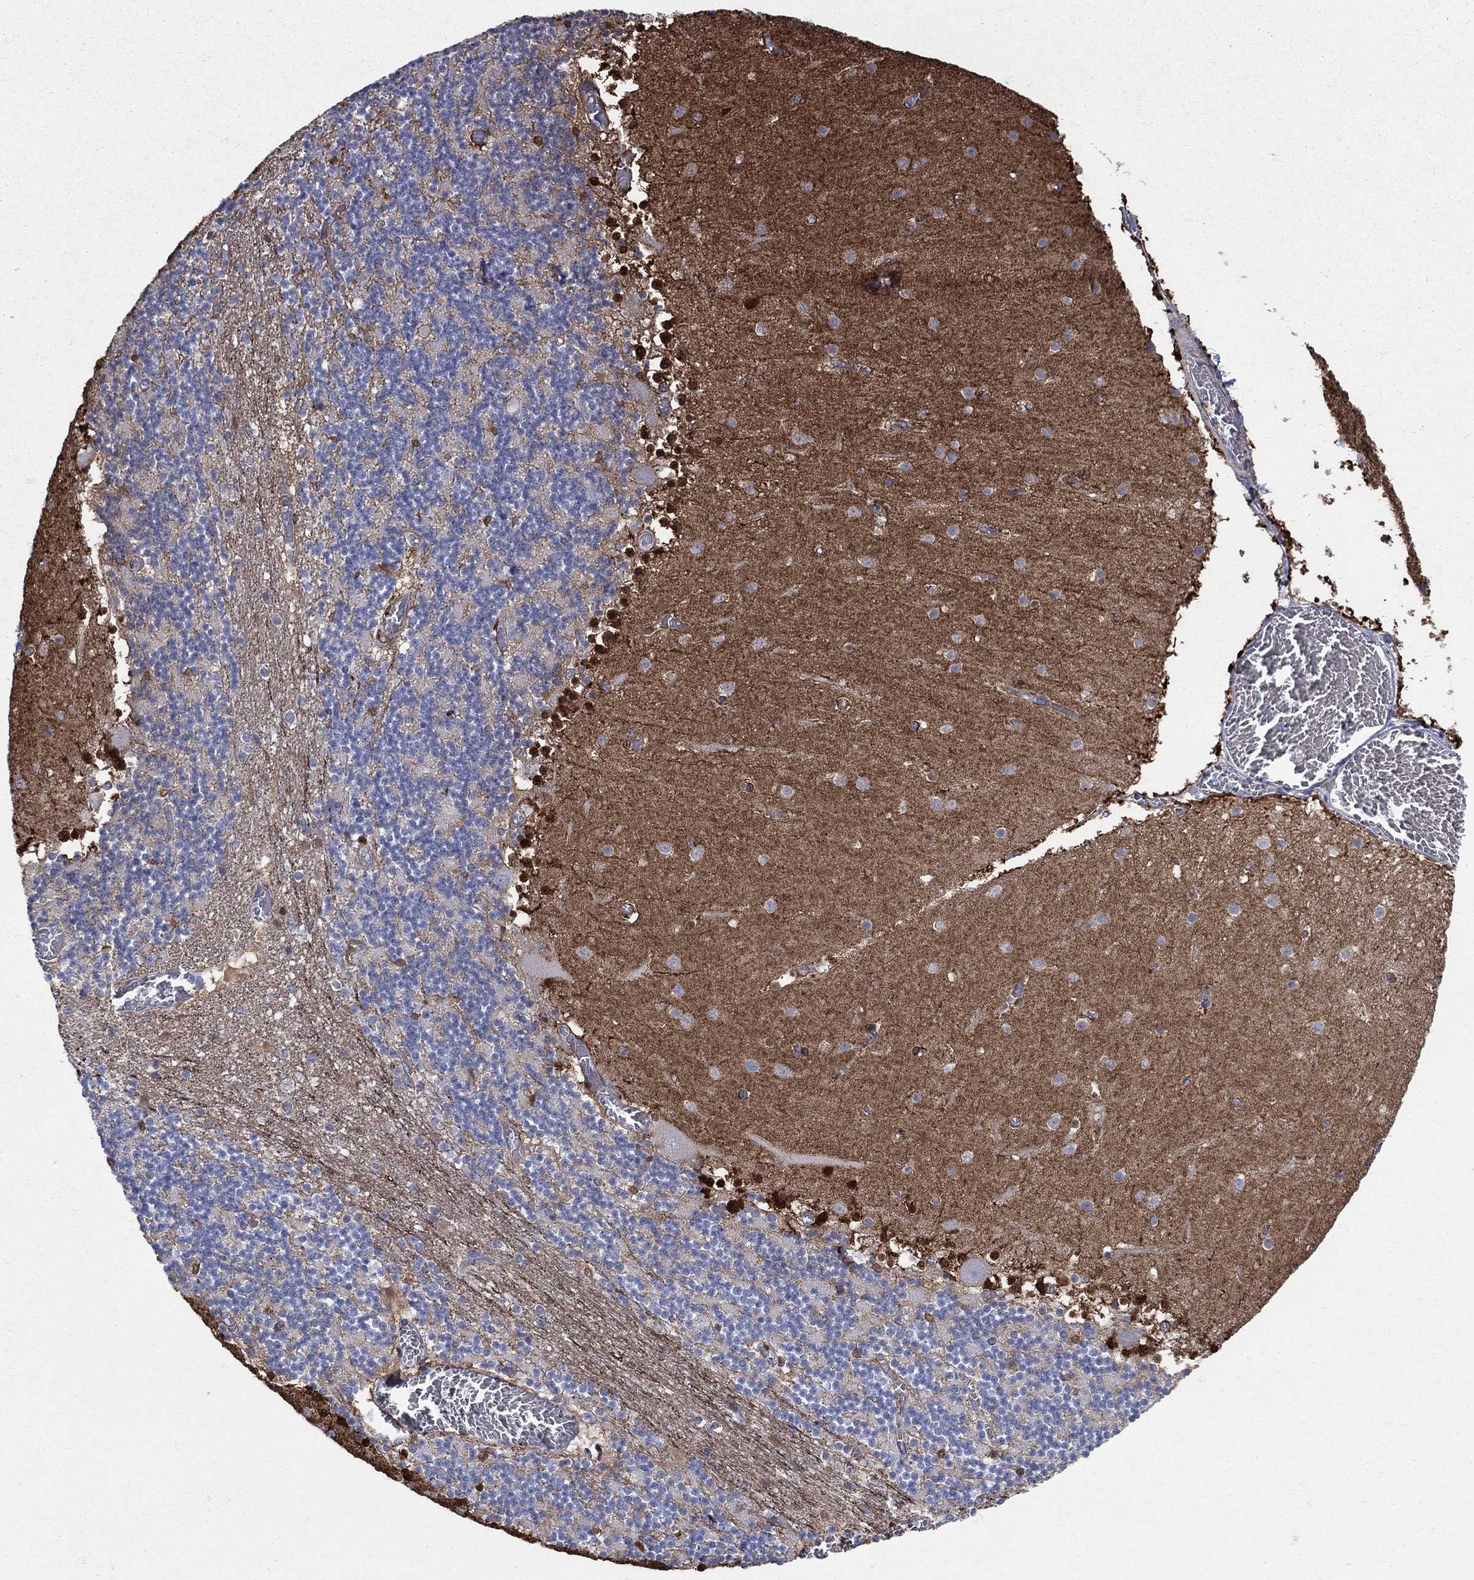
{"staining": {"intensity": "negative", "quantity": "none", "location": "none"}, "tissue": "cerebellum", "cell_type": "Cells in granular layer", "image_type": "normal", "snomed": [{"axis": "morphology", "description": "Normal tissue, NOS"}, {"axis": "topography", "description": "Cerebellum"}], "caption": "Photomicrograph shows no protein positivity in cells in granular layer of unremarkable cerebellum.", "gene": "SEPTIN8", "patient": {"sex": "female", "age": 28}}